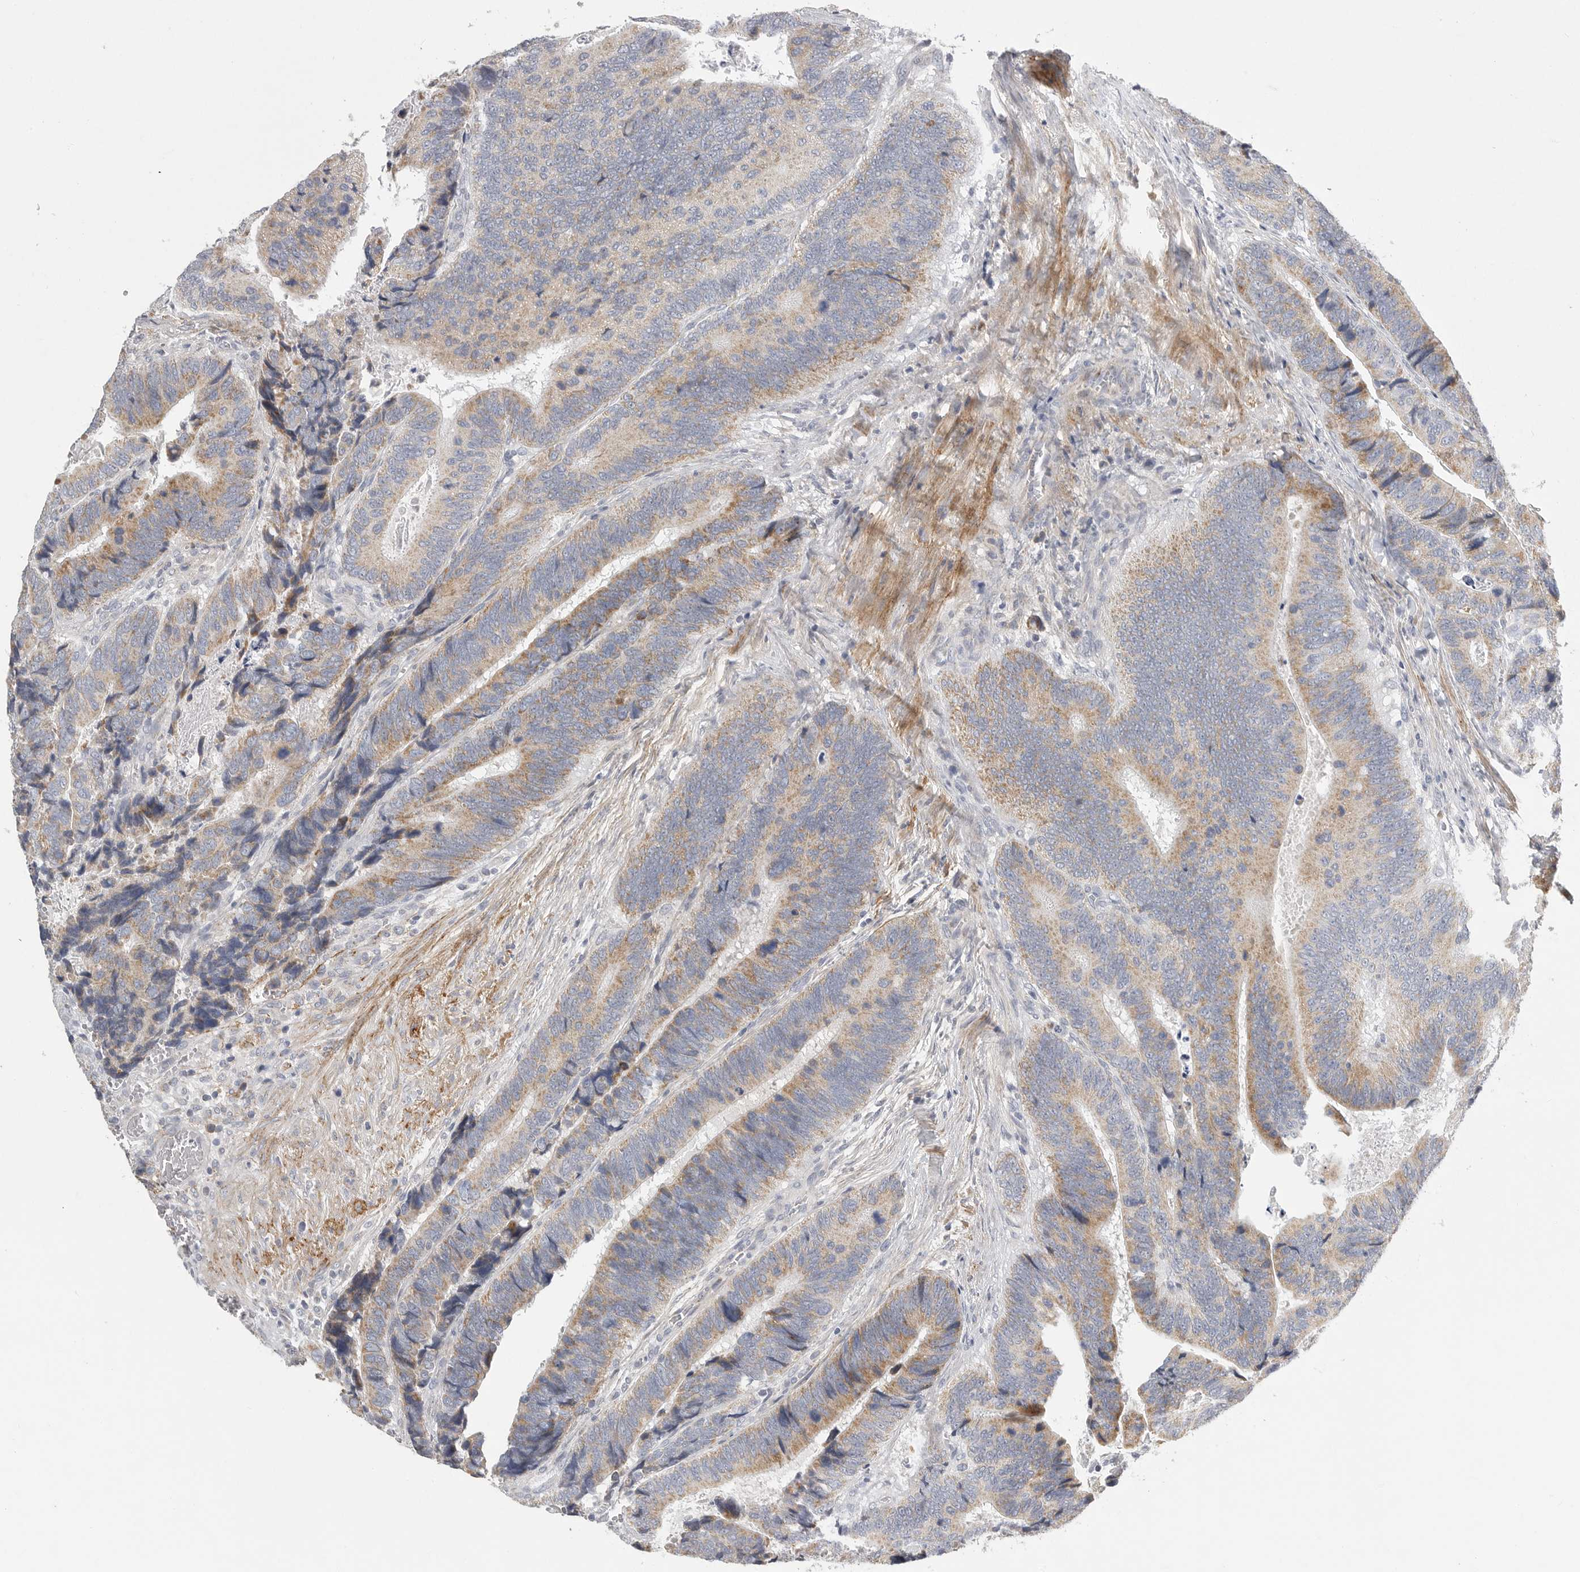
{"staining": {"intensity": "moderate", "quantity": ">75%", "location": "cytoplasmic/membranous"}, "tissue": "colorectal cancer", "cell_type": "Tumor cells", "image_type": "cancer", "snomed": [{"axis": "morphology", "description": "Inflammation, NOS"}, {"axis": "morphology", "description": "Adenocarcinoma, NOS"}, {"axis": "topography", "description": "Colon"}], "caption": "This photomicrograph demonstrates immunohistochemistry staining of colorectal adenocarcinoma, with medium moderate cytoplasmic/membranous positivity in about >75% of tumor cells.", "gene": "SDC3", "patient": {"sex": "male", "age": 72}}